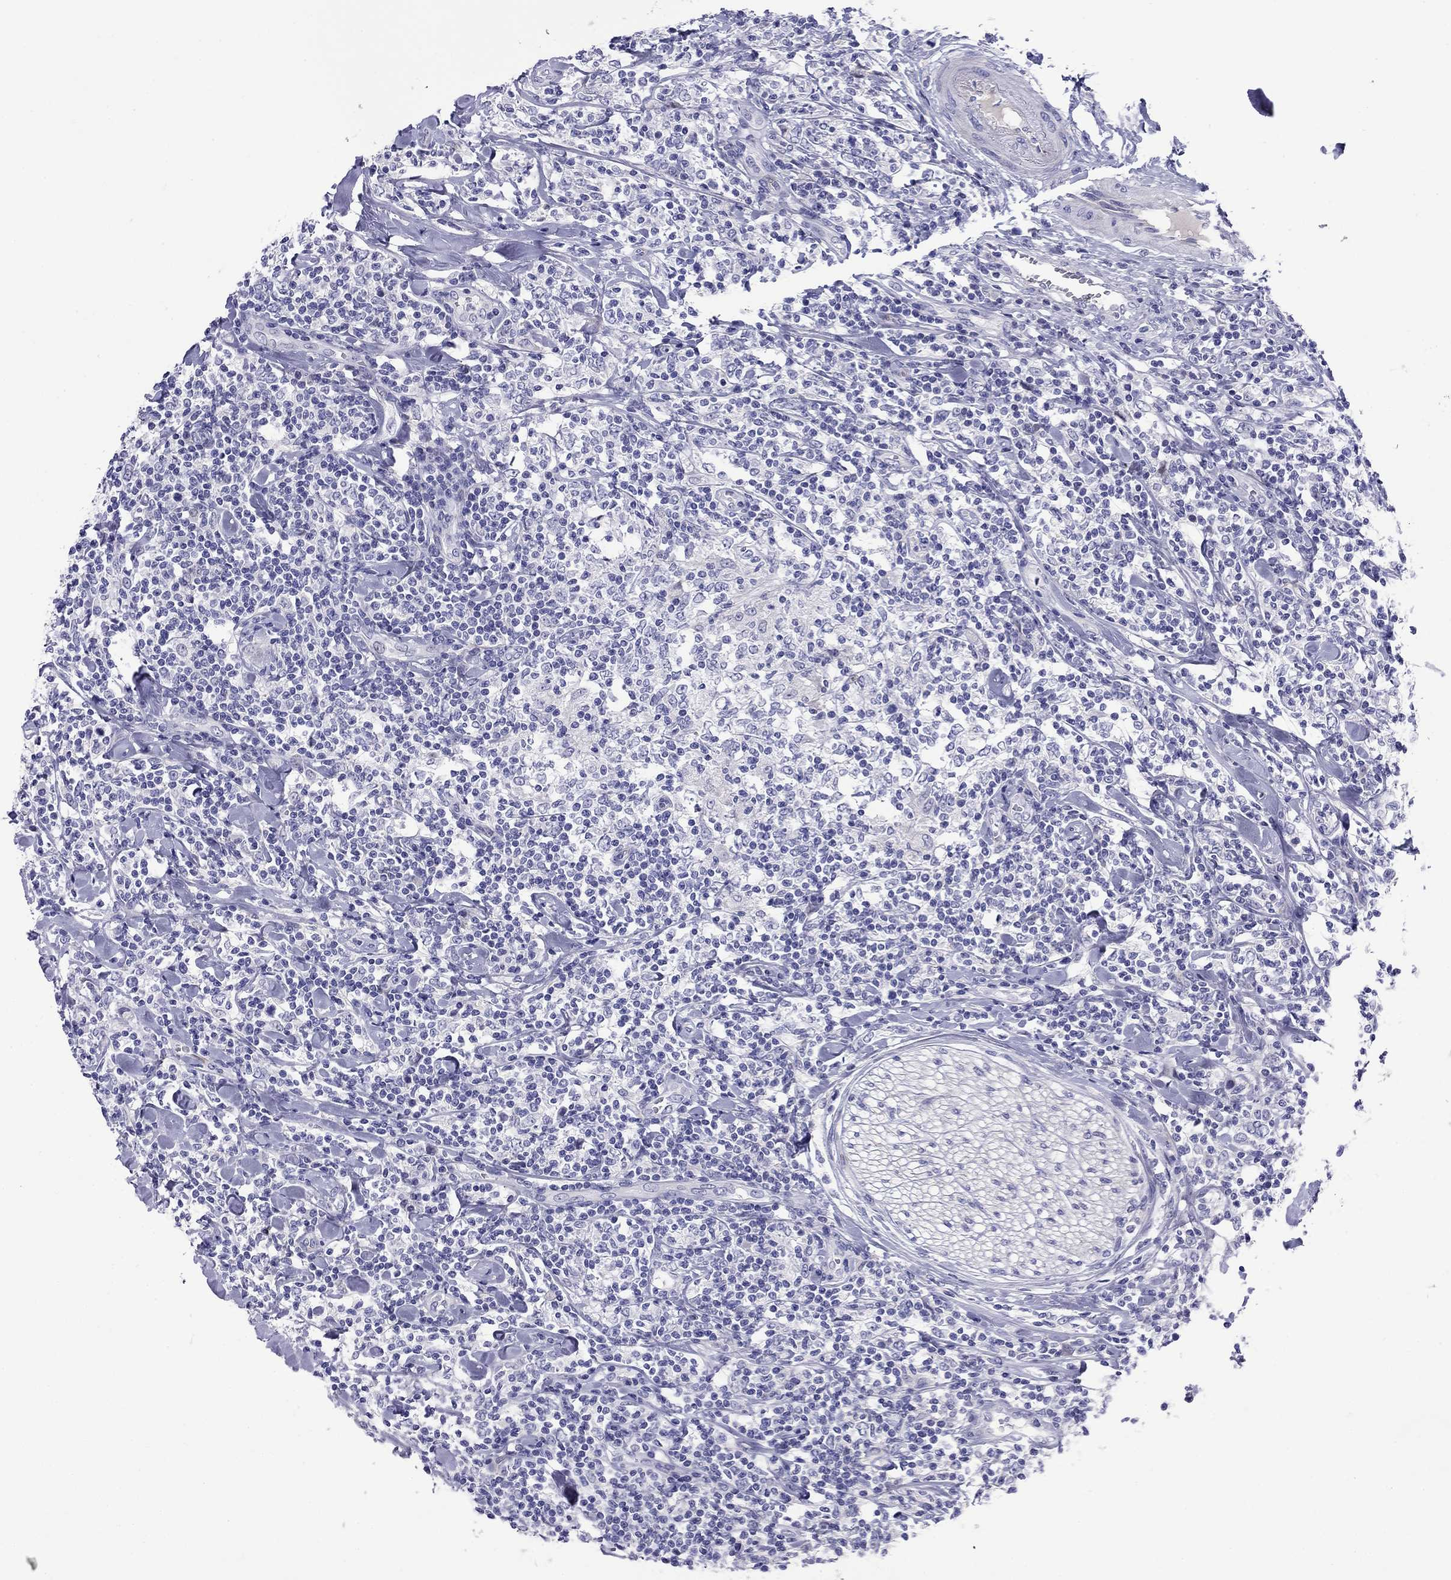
{"staining": {"intensity": "negative", "quantity": "none", "location": "none"}, "tissue": "lymphoma", "cell_type": "Tumor cells", "image_type": "cancer", "snomed": [{"axis": "morphology", "description": "Malignant lymphoma, non-Hodgkin's type, High grade"}, {"axis": "topography", "description": "Lymph node"}], "caption": "IHC photomicrograph of neoplastic tissue: lymphoma stained with DAB (3,3'-diaminobenzidine) exhibits no significant protein positivity in tumor cells.", "gene": "CMYA5", "patient": {"sex": "female", "age": 84}}